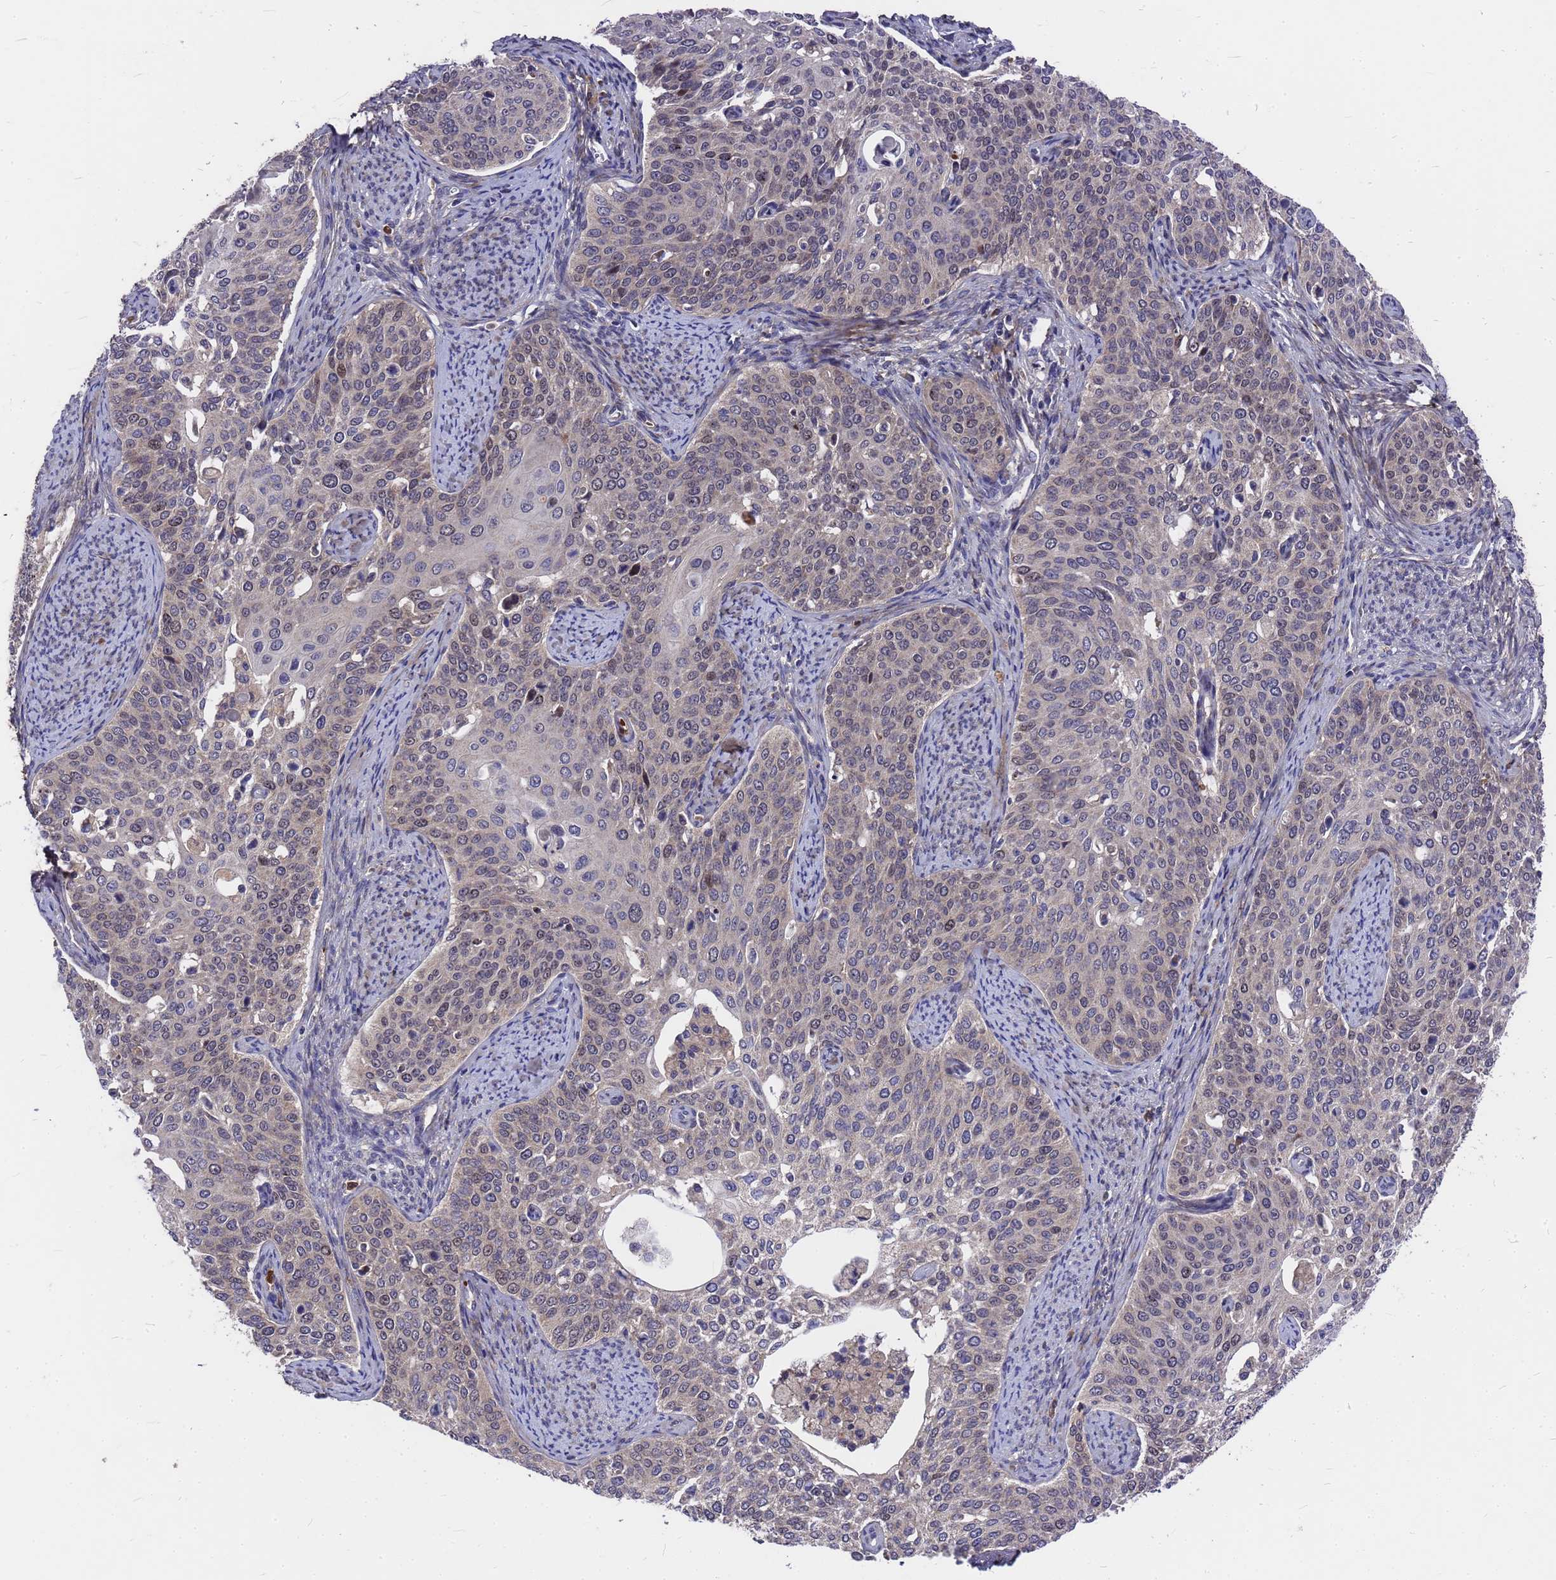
{"staining": {"intensity": "negative", "quantity": "none", "location": "none"}, "tissue": "cervical cancer", "cell_type": "Tumor cells", "image_type": "cancer", "snomed": [{"axis": "morphology", "description": "Squamous cell carcinoma, NOS"}, {"axis": "topography", "description": "Cervix"}], "caption": "Protein analysis of cervical cancer (squamous cell carcinoma) demonstrates no significant expression in tumor cells.", "gene": "ZNF717", "patient": {"sex": "female", "age": 44}}